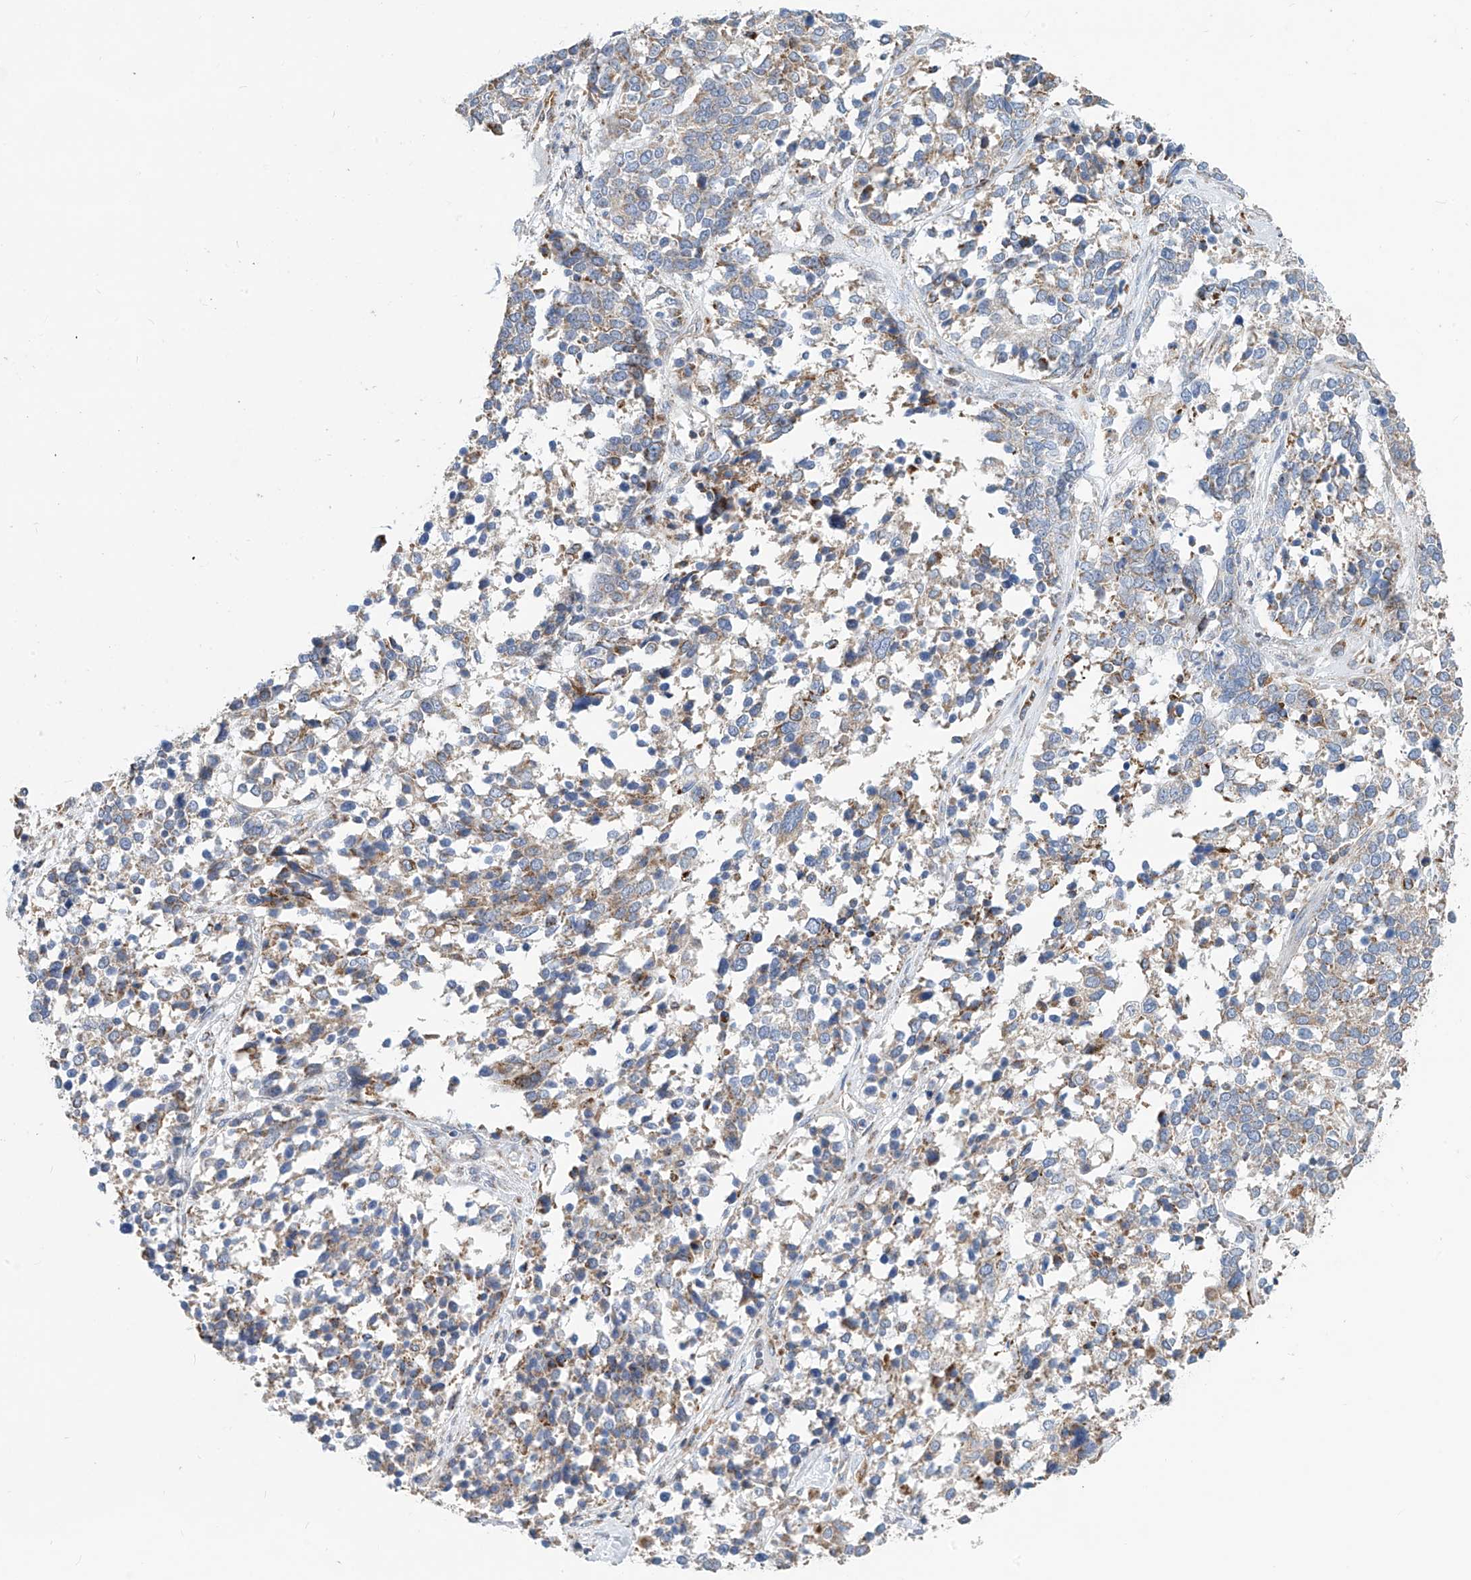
{"staining": {"intensity": "weak", "quantity": "25%-75%", "location": "cytoplasmic/membranous"}, "tissue": "ovarian cancer", "cell_type": "Tumor cells", "image_type": "cancer", "snomed": [{"axis": "morphology", "description": "Cystadenocarcinoma, serous, NOS"}, {"axis": "topography", "description": "Ovary"}], "caption": "Ovarian cancer stained with a brown dye displays weak cytoplasmic/membranous positive staining in about 25%-75% of tumor cells.", "gene": "EIF5B", "patient": {"sex": "female", "age": 44}}